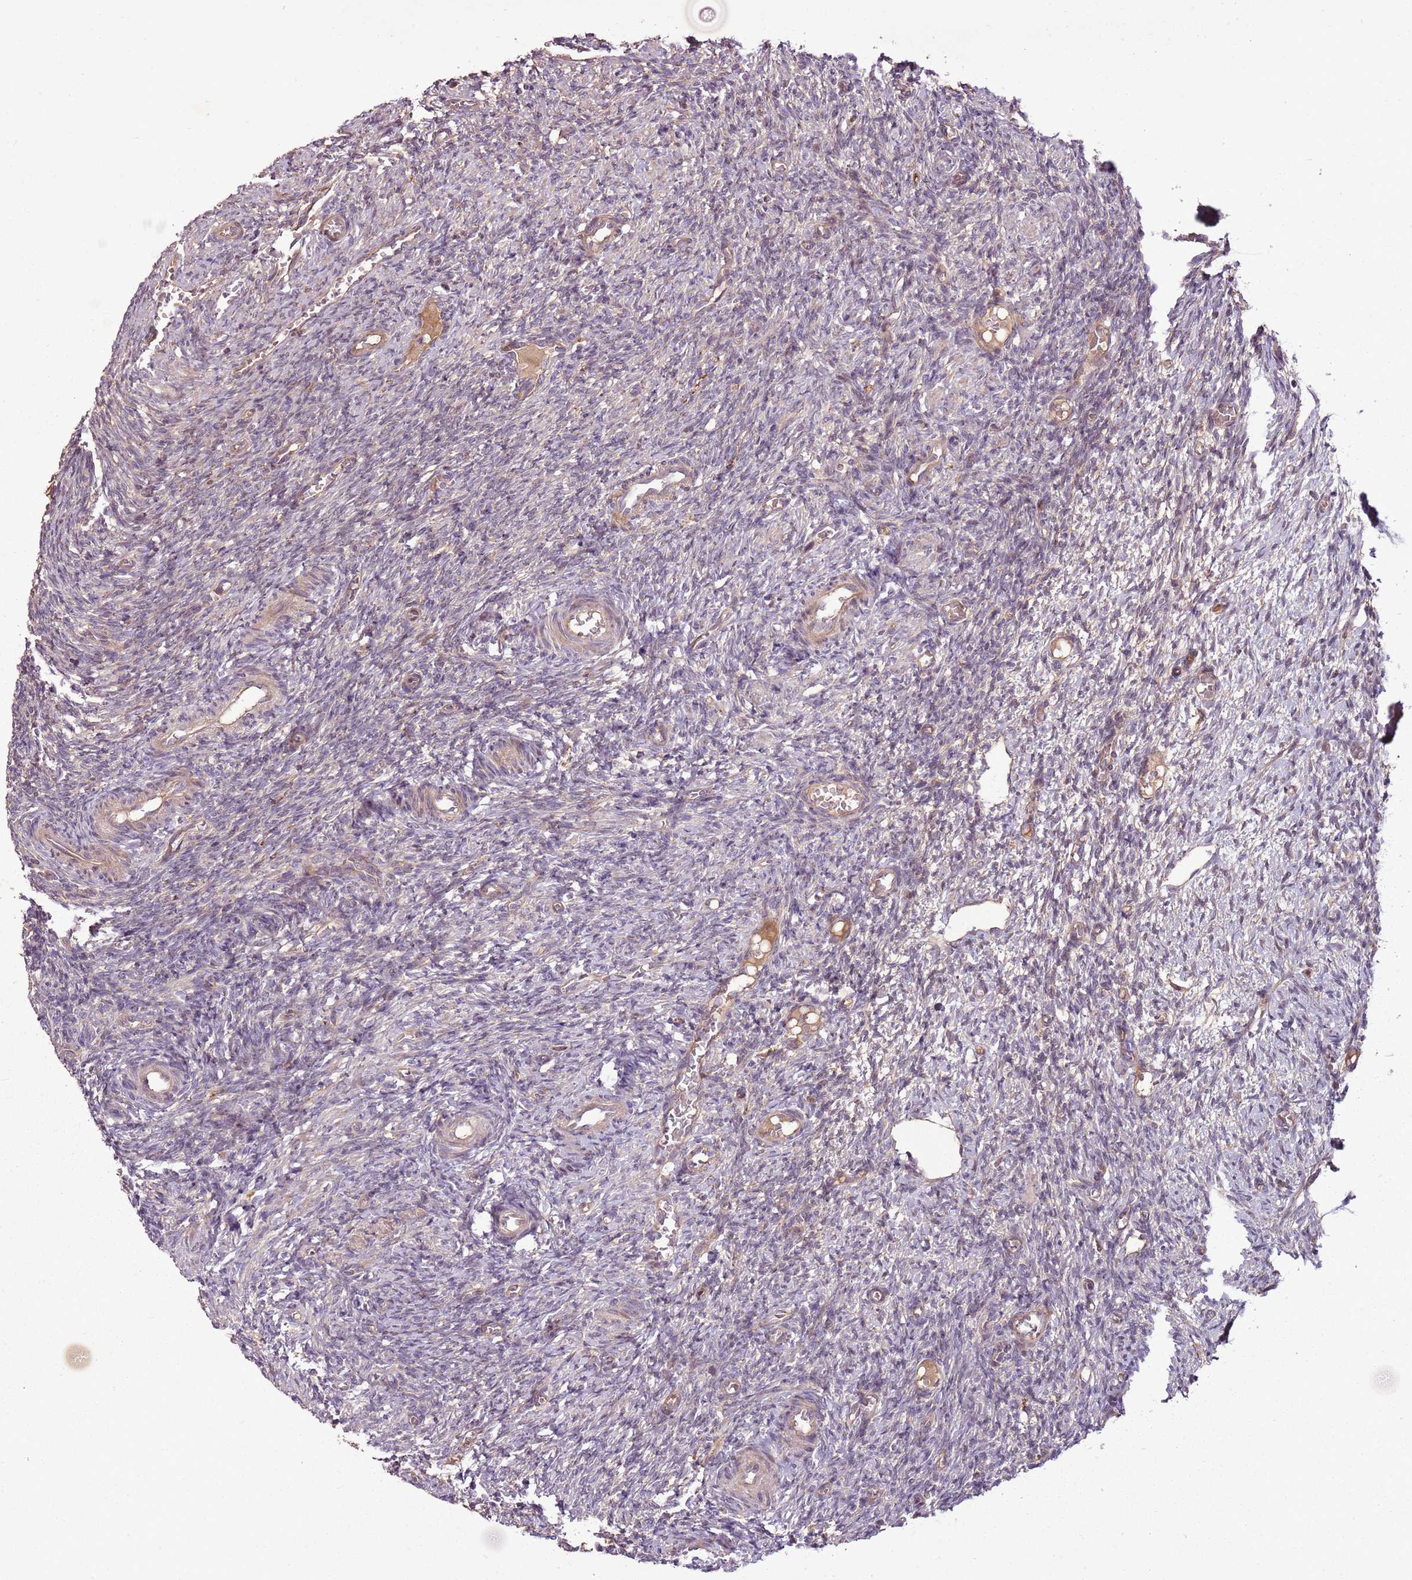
{"staining": {"intensity": "moderate", "quantity": ">75%", "location": "cytoplasmic/membranous"}, "tissue": "ovary", "cell_type": "Follicle cells", "image_type": "normal", "snomed": [{"axis": "morphology", "description": "Normal tissue, NOS"}, {"axis": "topography", "description": "Ovary"}], "caption": "IHC histopathology image of normal ovary: human ovary stained using IHC shows medium levels of moderate protein expression localized specifically in the cytoplasmic/membranous of follicle cells, appearing as a cytoplasmic/membranous brown color.", "gene": "ANKRD24", "patient": {"sex": "female", "age": 27}}